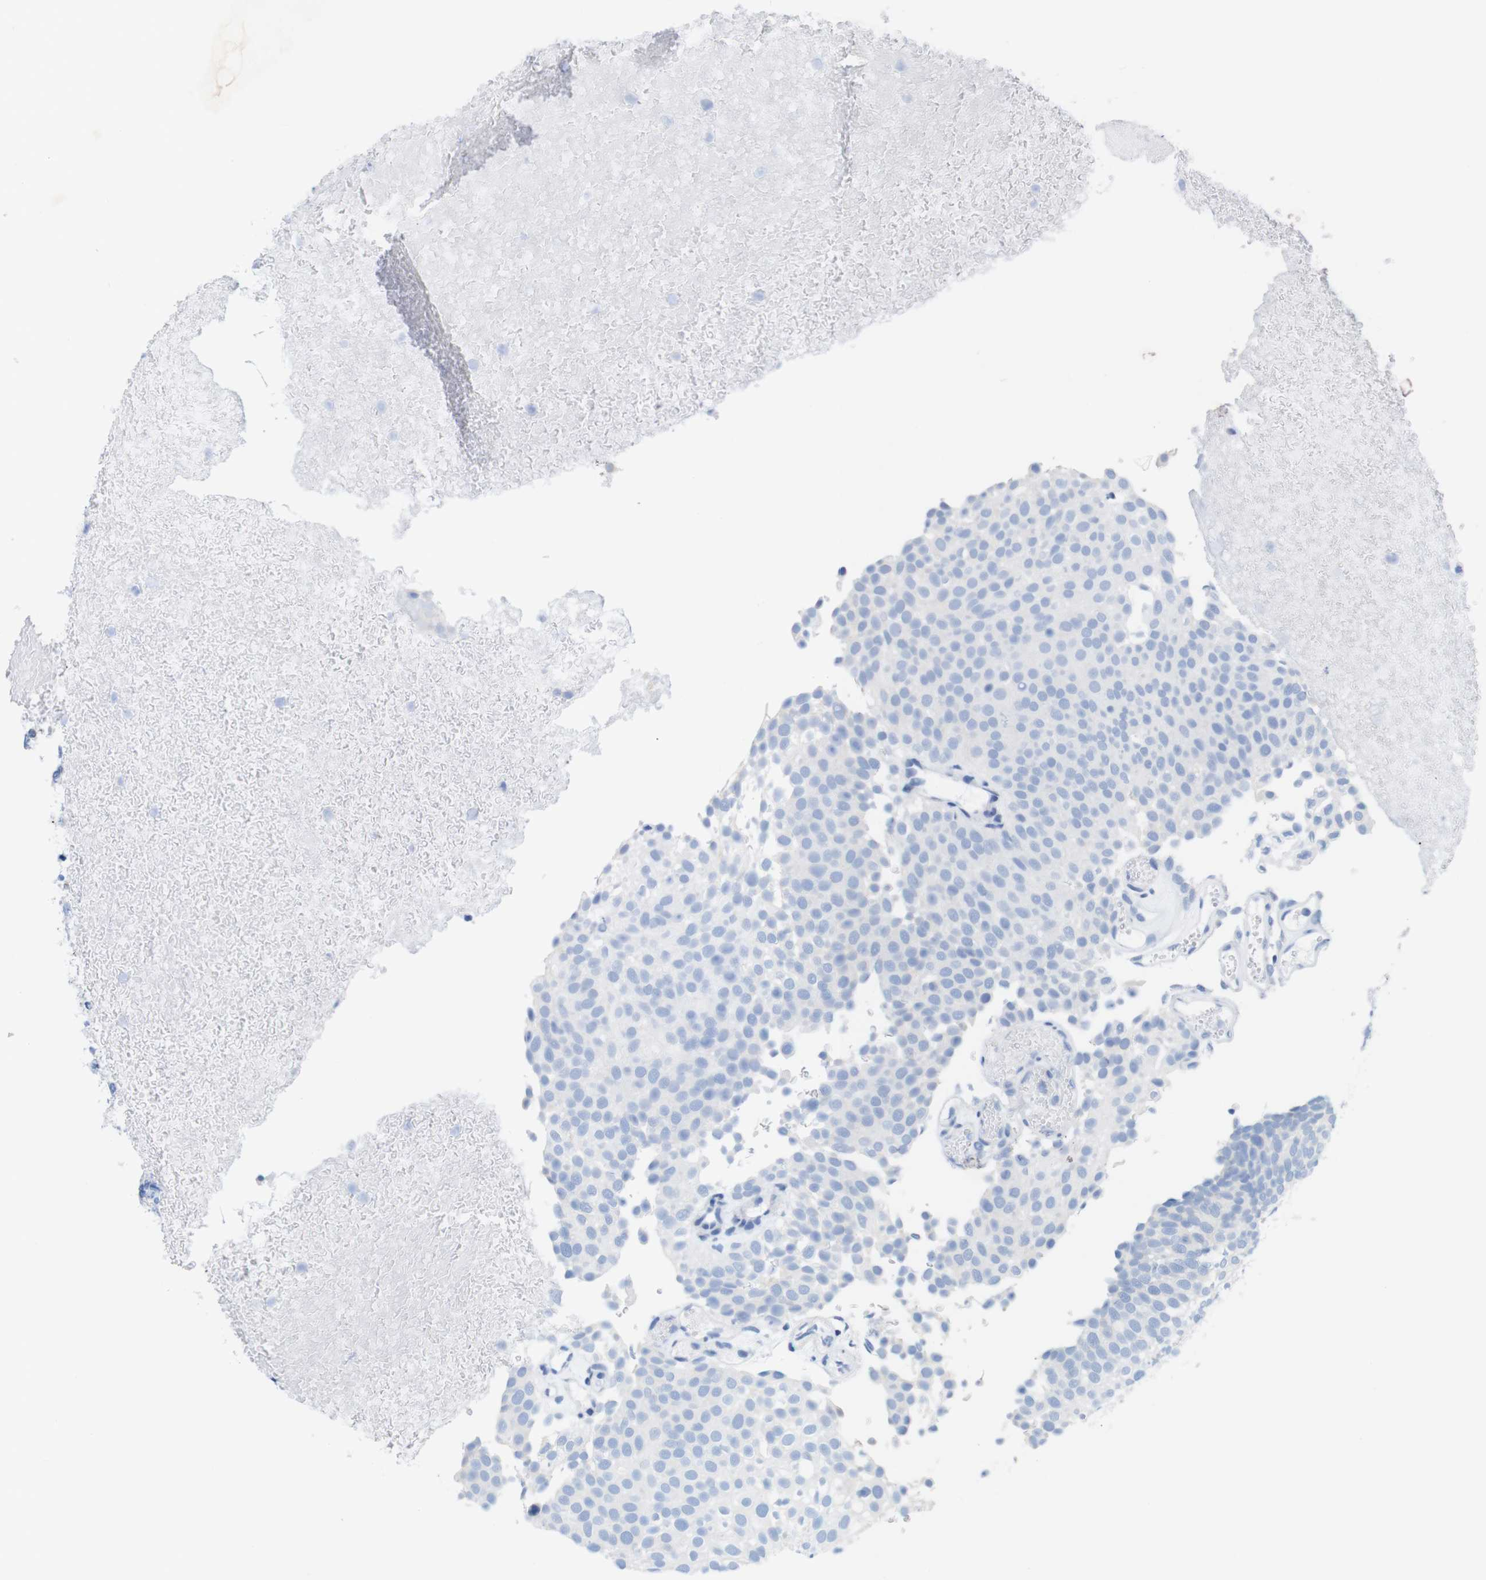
{"staining": {"intensity": "negative", "quantity": "none", "location": "none"}, "tissue": "urothelial cancer", "cell_type": "Tumor cells", "image_type": "cancer", "snomed": [{"axis": "morphology", "description": "Urothelial carcinoma, Low grade"}, {"axis": "topography", "description": "Urinary bladder"}], "caption": "Immunohistochemistry photomicrograph of neoplastic tissue: urothelial cancer stained with DAB demonstrates no significant protein expression in tumor cells. The staining is performed using DAB brown chromogen with nuclei counter-stained in using hematoxylin.", "gene": "LAG3", "patient": {"sex": "male", "age": 78}}